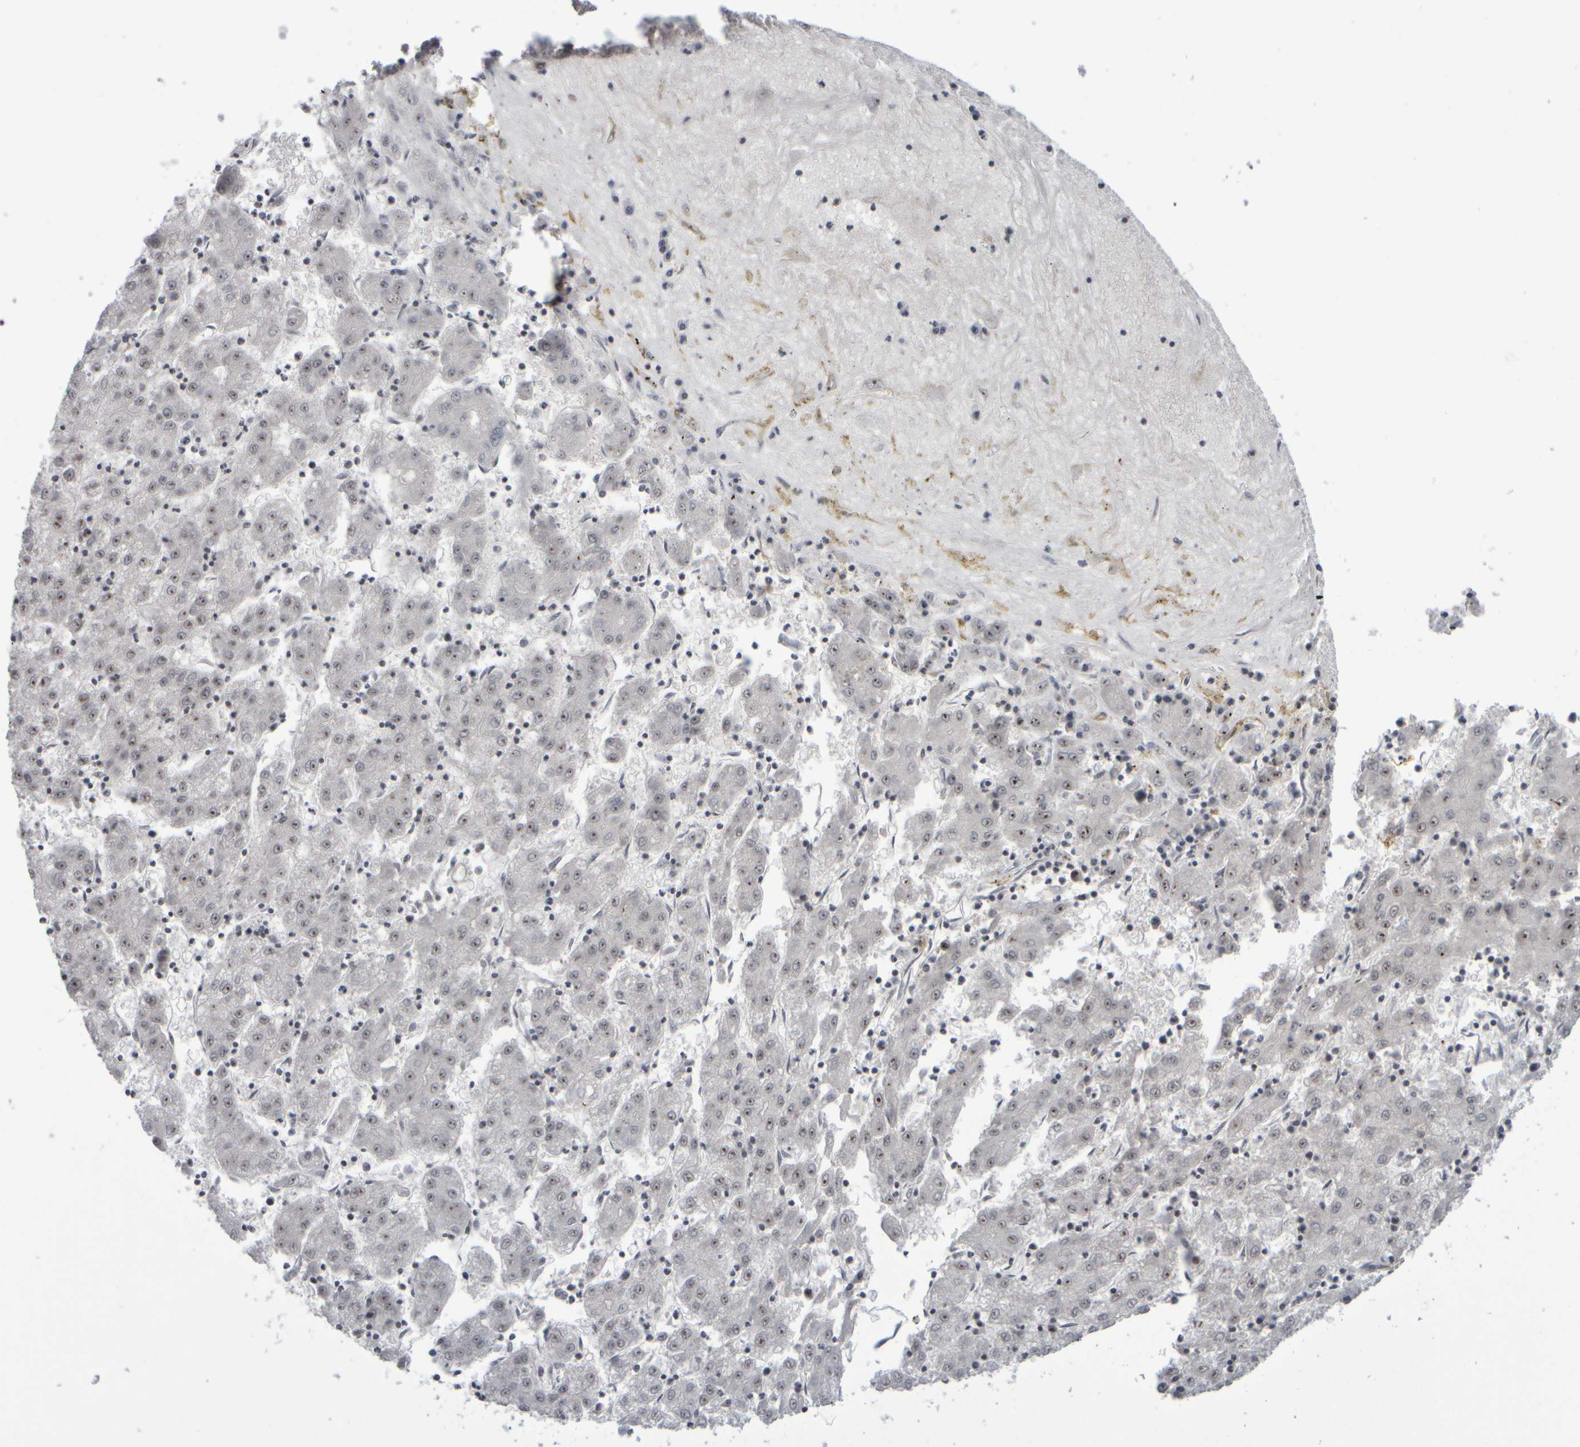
{"staining": {"intensity": "weak", "quantity": "<25%", "location": "nuclear"}, "tissue": "liver cancer", "cell_type": "Tumor cells", "image_type": "cancer", "snomed": [{"axis": "morphology", "description": "Carcinoma, Hepatocellular, NOS"}, {"axis": "topography", "description": "Liver"}], "caption": "There is no significant positivity in tumor cells of hepatocellular carcinoma (liver). The staining is performed using DAB brown chromogen with nuclei counter-stained in using hematoxylin.", "gene": "SURF6", "patient": {"sex": "male", "age": 72}}